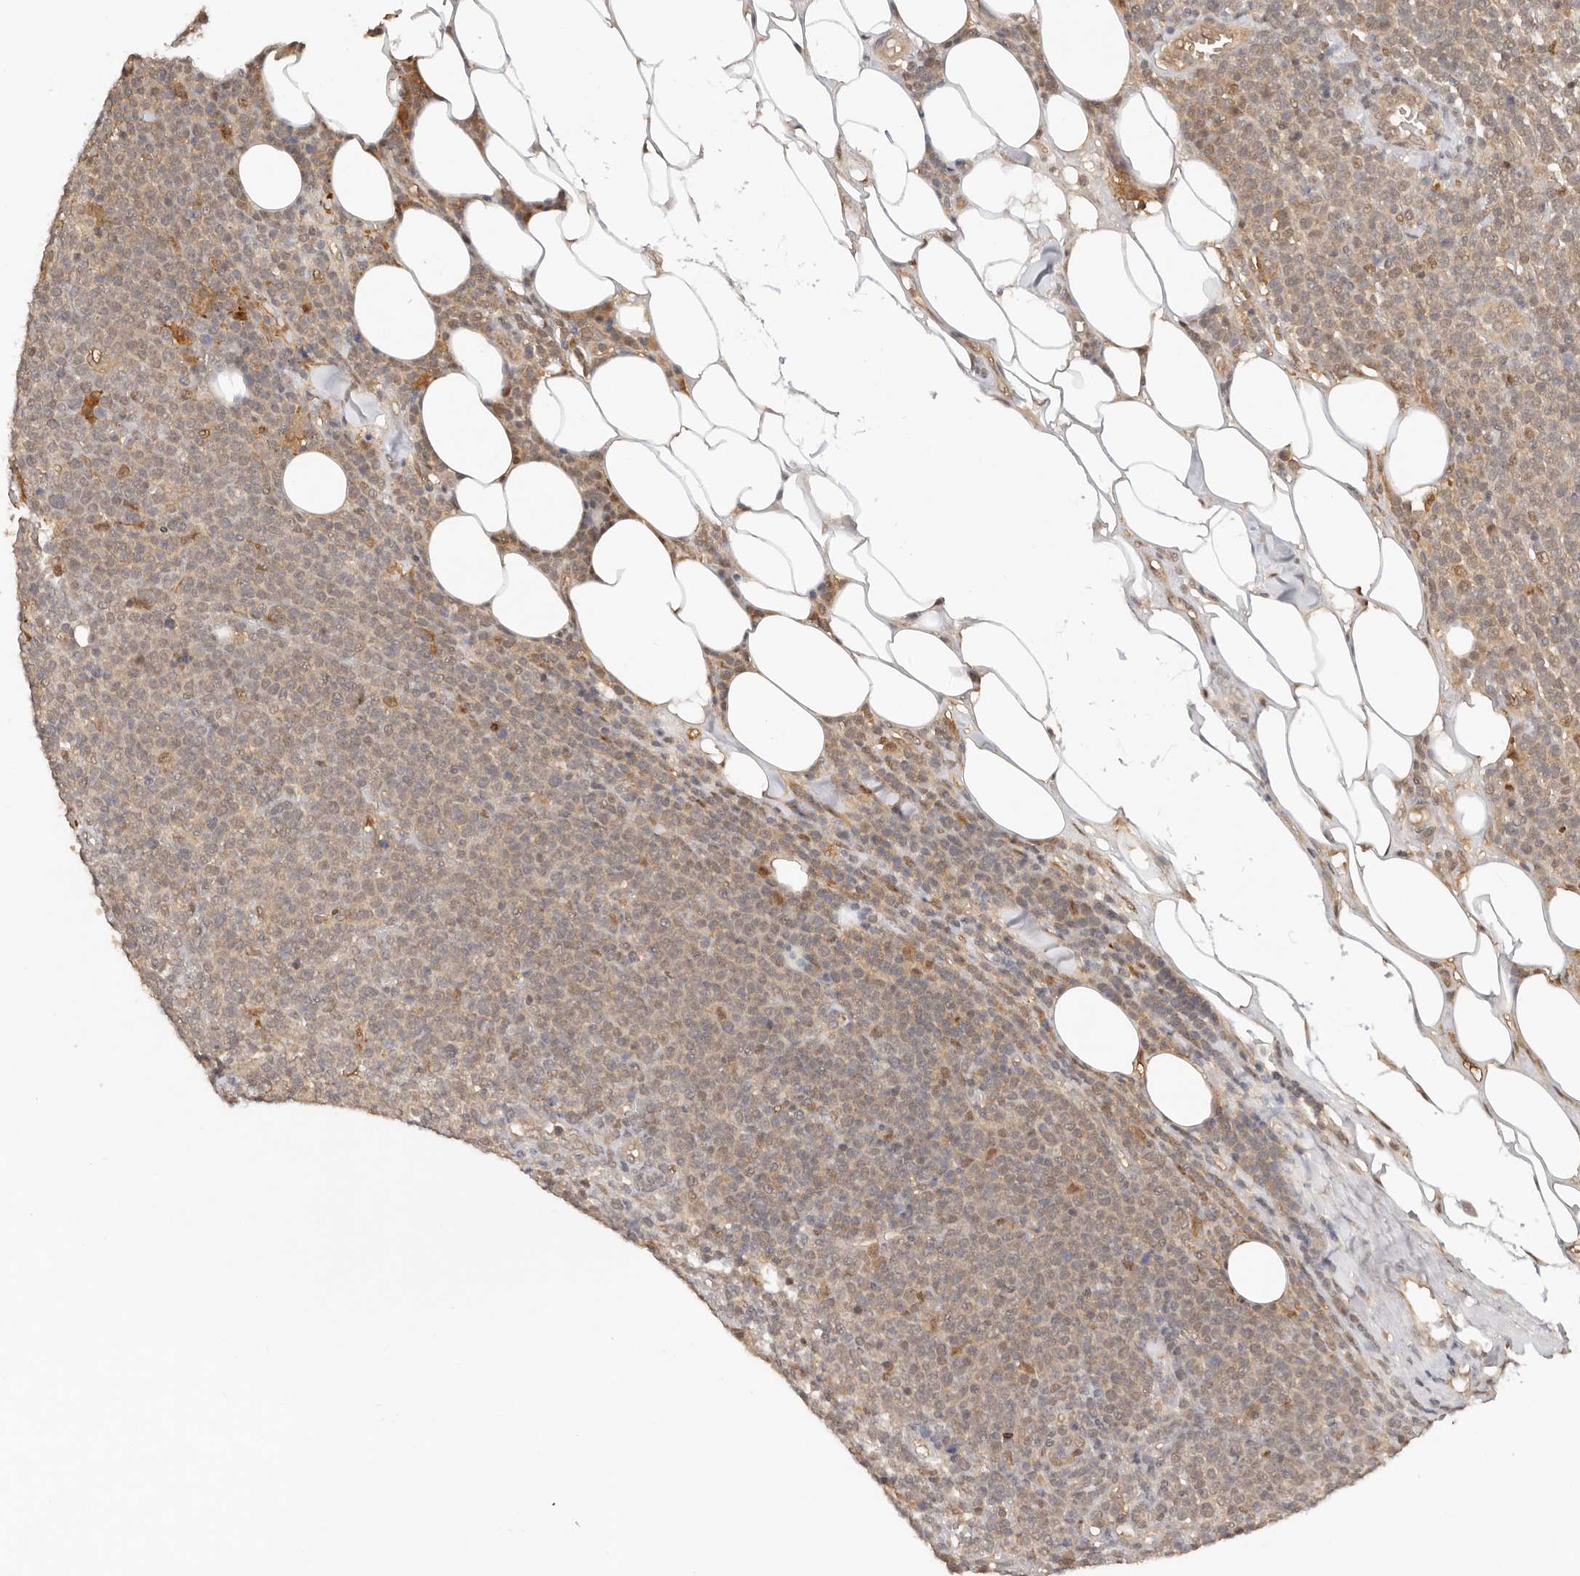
{"staining": {"intensity": "weak", "quantity": ">75%", "location": "cytoplasmic/membranous"}, "tissue": "lymphoma", "cell_type": "Tumor cells", "image_type": "cancer", "snomed": [{"axis": "morphology", "description": "Malignant lymphoma, non-Hodgkin's type, High grade"}, {"axis": "topography", "description": "Lymph node"}], "caption": "The immunohistochemical stain labels weak cytoplasmic/membranous staining in tumor cells of lymphoma tissue.", "gene": "PSMA5", "patient": {"sex": "male", "age": 61}}